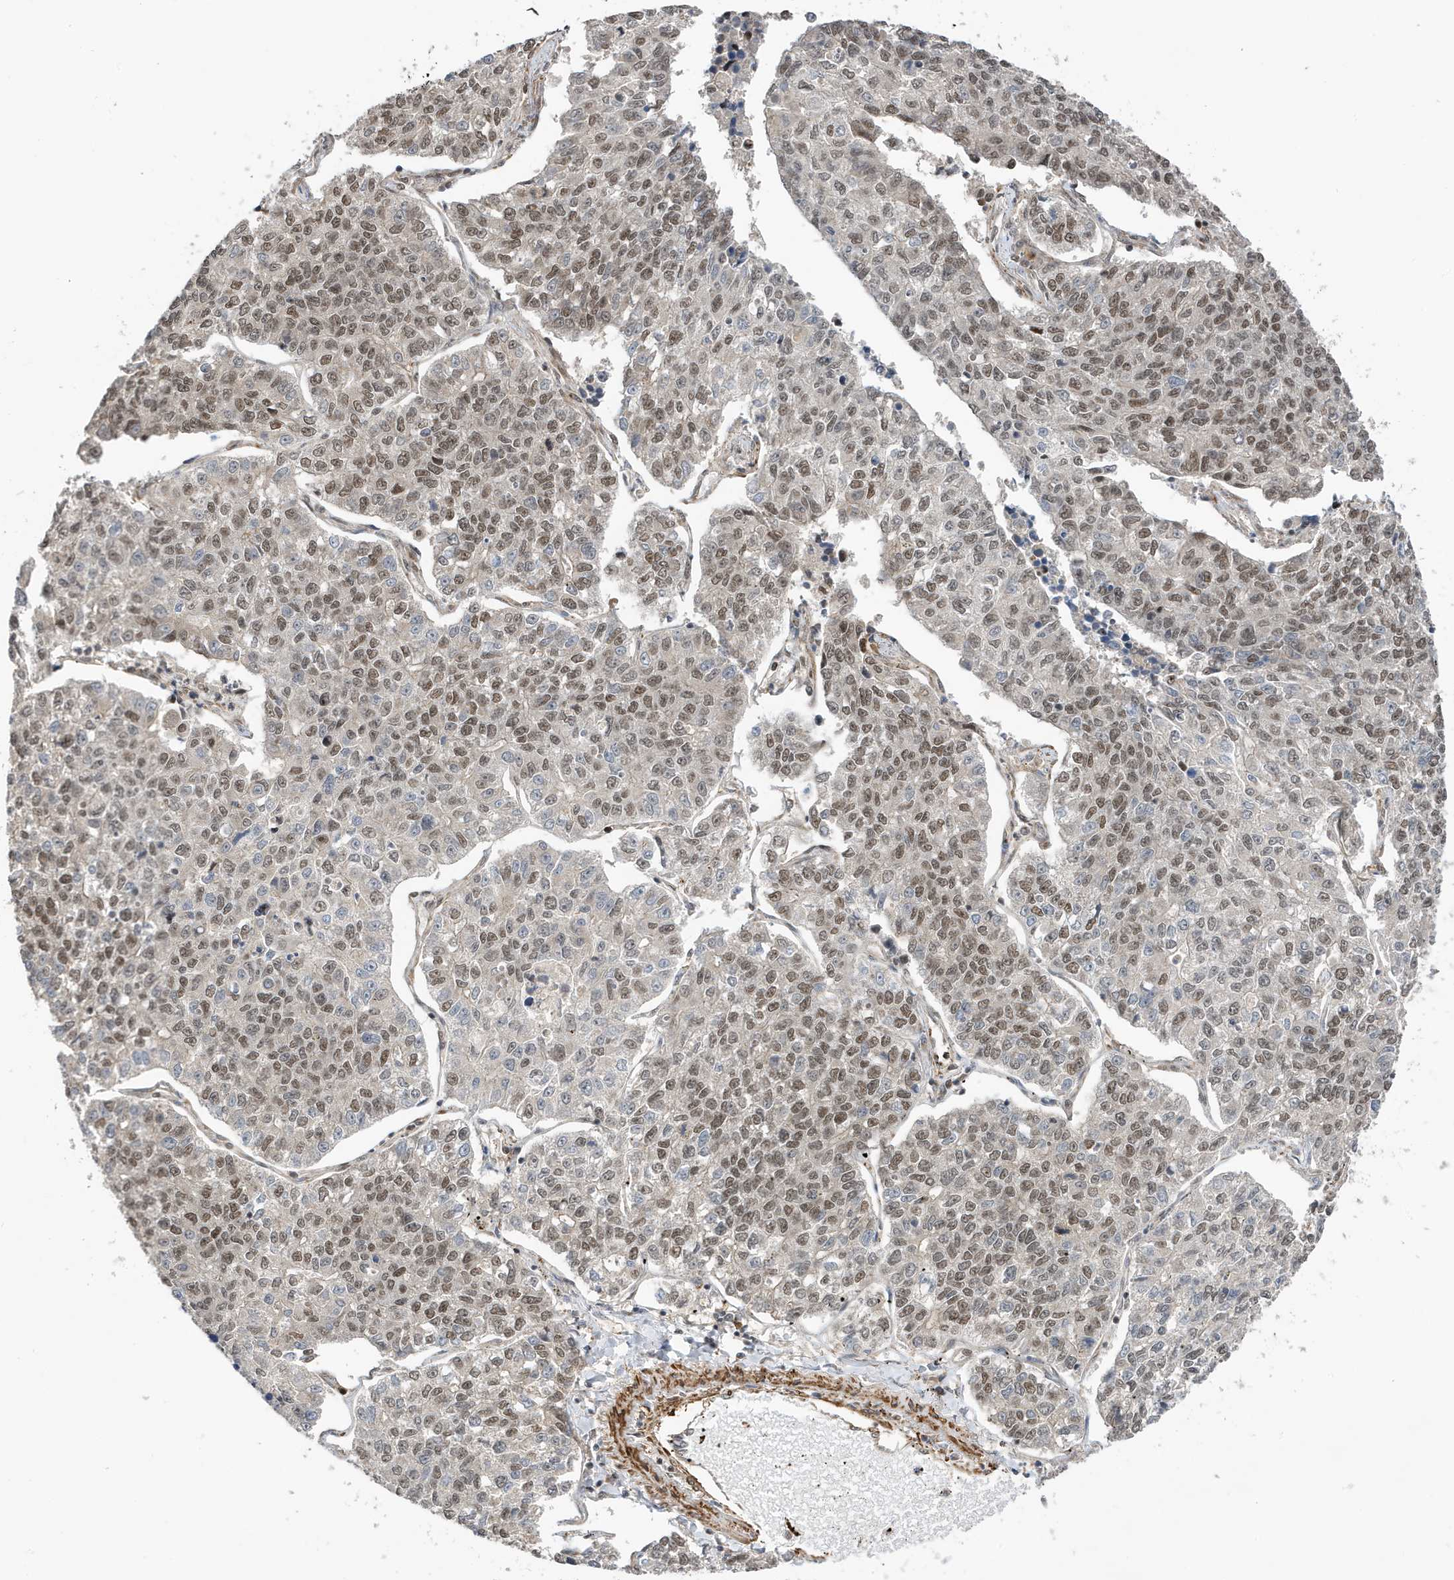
{"staining": {"intensity": "weak", "quantity": "25%-75%", "location": "nuclear"}, "tissue": "lung cancer", "cell_type": "Tumor cells", "image_type": "cancer", "snomed": [{"axis": "morphology", "description": "Adenocarcinoma, NOS"}, {"axis": "topography", "description": "Lung"}], "caption": "Lung cancer (adenocarcinoma) stained with immunohistochemistry (IHC) exhibits weak nuclear expression in about 25%-75% of tumor cells. (DAB IHC with brightfield microscopy, high magnification).", "gene": "MAST3", "patient": {"sex": "male", "age": 49}}